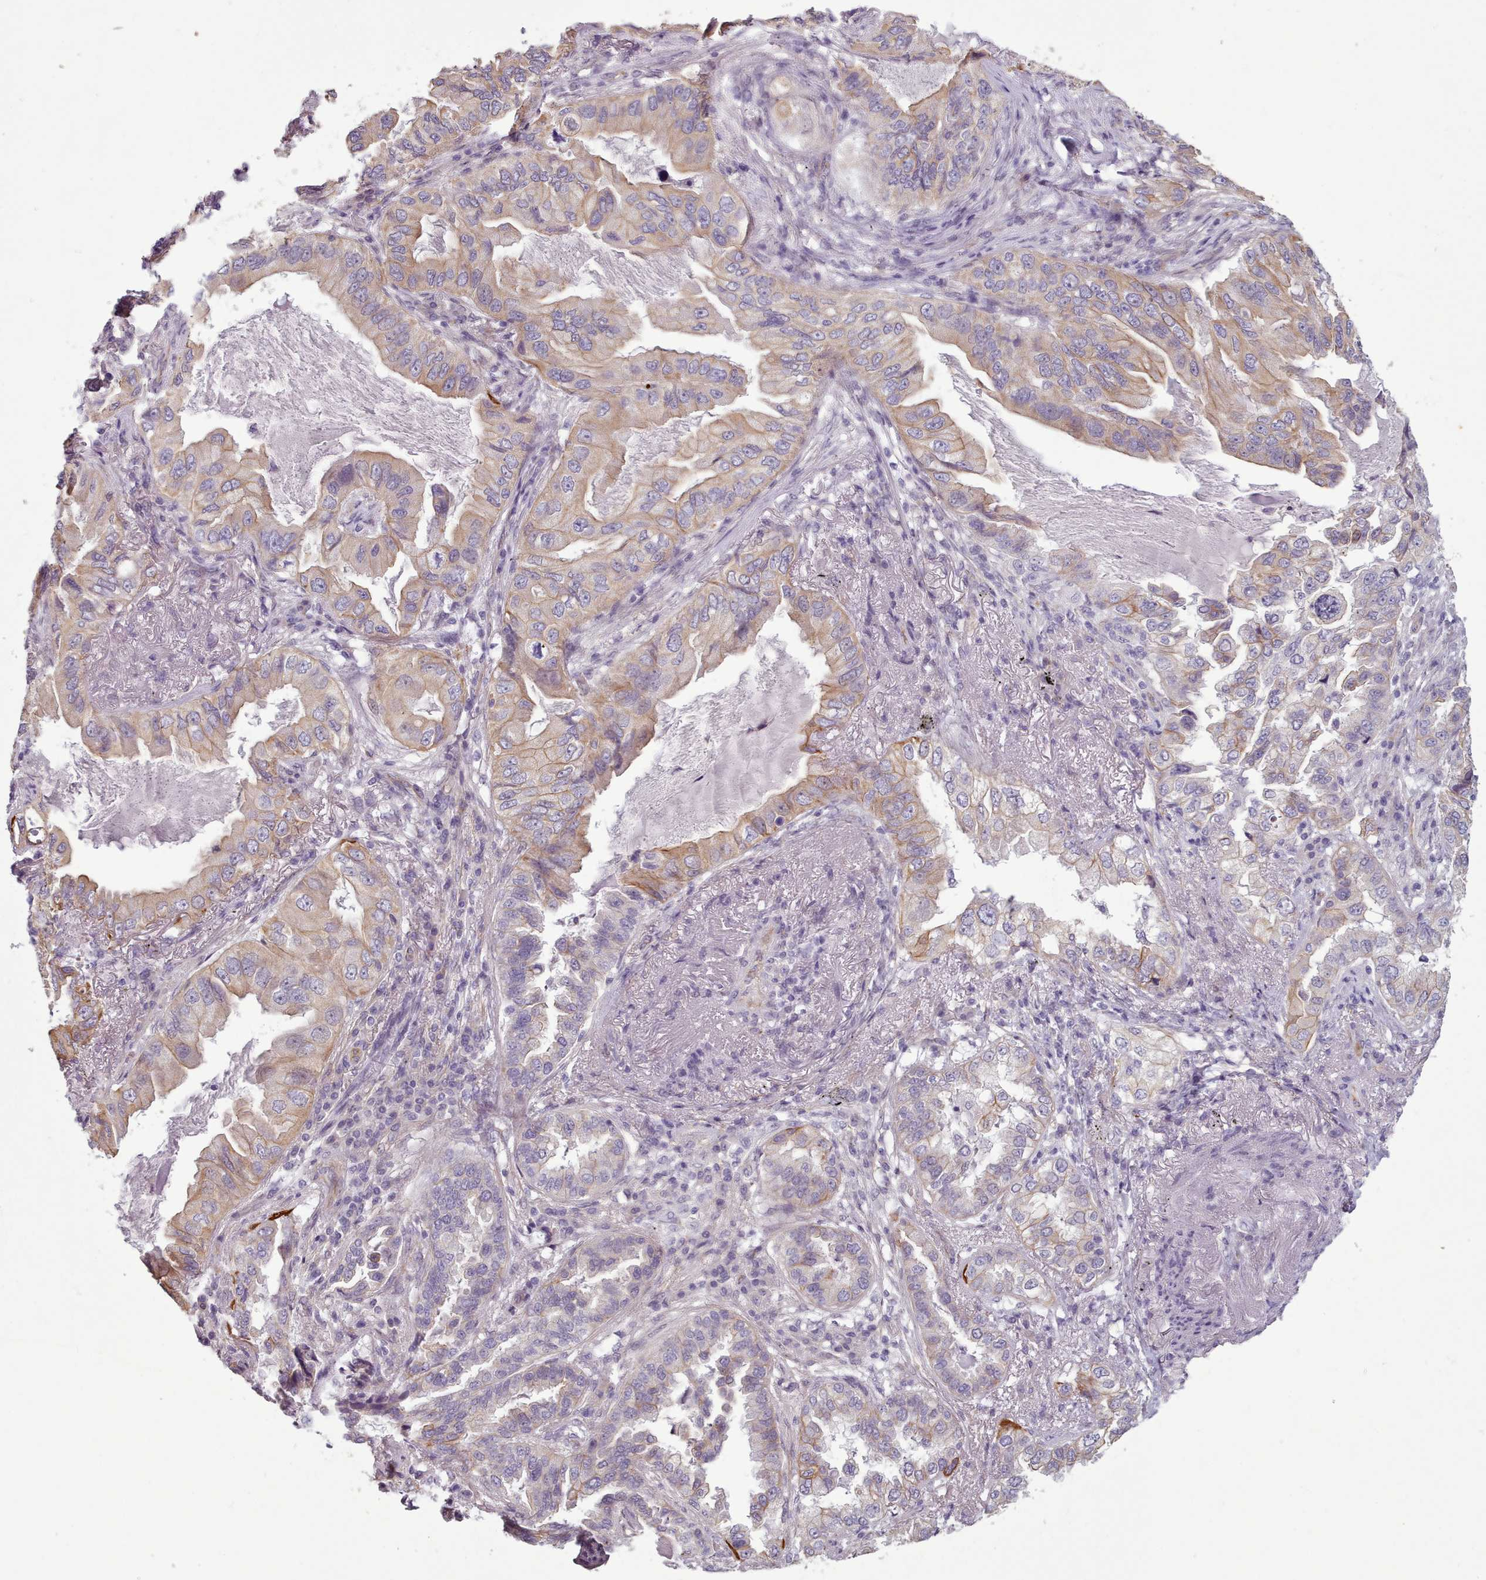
{"staining": {"intensity": "moderate", "quantity": "25%-75%", "location": "cytoplasmic/membranous"}, "tissue": "lung cancer", "cell_type": "Tumor cells", "image_type": "cancer", "snomed": [{"axis": "morphology", "description": "Adenocarcinoma, NOS"}, {"axis": "topography", "description": "Lung"}], "caption": "Tumor cells show medium levels of moderate cytoplasmic/membranous positivity in approximately 25%-75% of cells in lung adenocarcinoma.", "gene": "PLD4", "patient": {"sex": "female", "age": 69}}